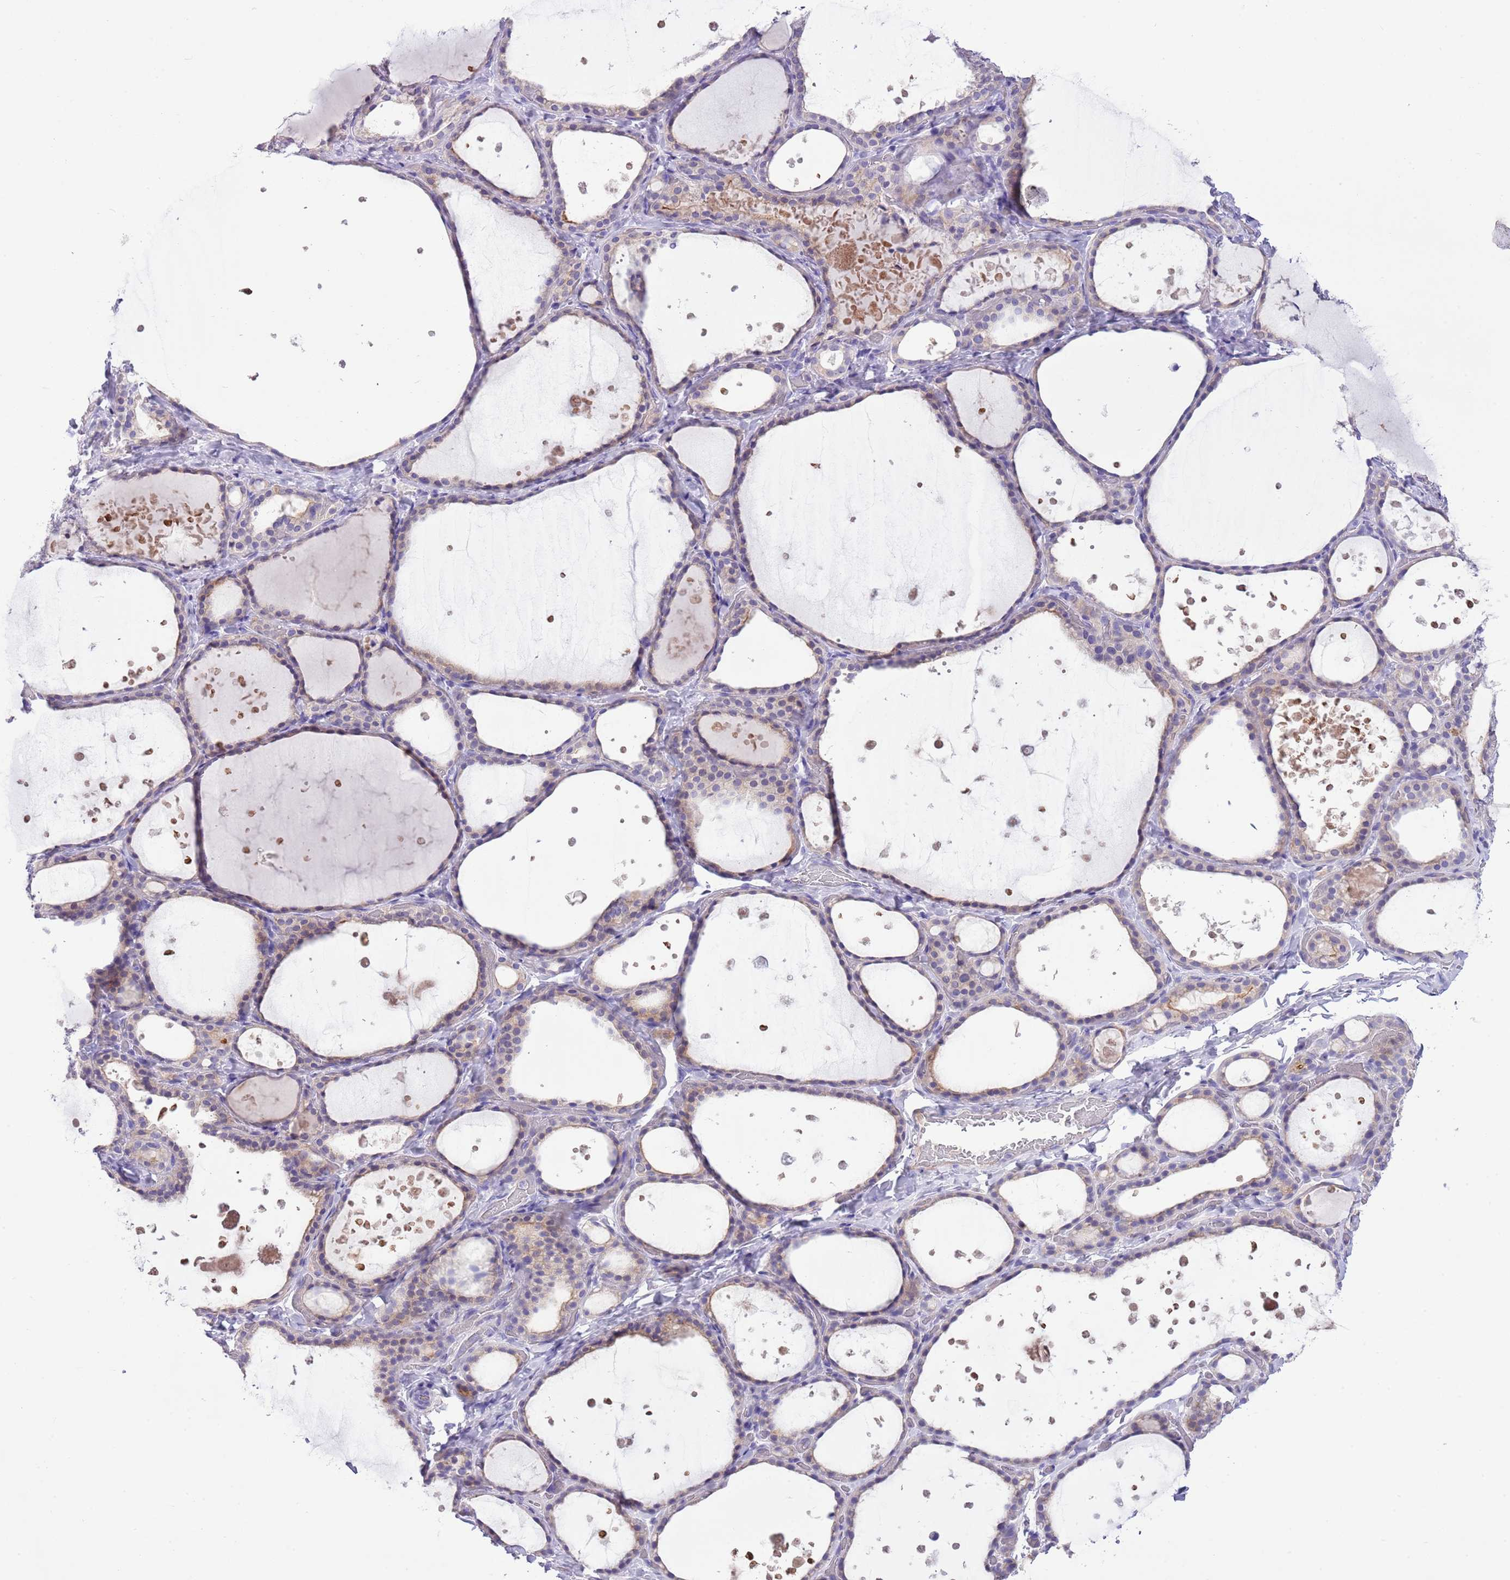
{"staining": {"intensity": "weak", "quantity": "<25%", "location": "cytoplasmic/membranous"}, "tissue": "thyroid gland", "cell_type": "Glandular cells", "image_type": "normal", "snomed": [{"axis": "morphology", "description": "Normal tissue, NOS"}, {"axis": "topography", "description": "Thyroid gland"}], "caption": "A micrograph of human thyroid gland is negative for staining in glandular cells. (Stains: DAB IHC with hematoxylin counter stain, Microscopy: brightfield microscopy at high magnification).", "gene": "CLEC2A", "patient": {"sex": "female", "age": 44}}